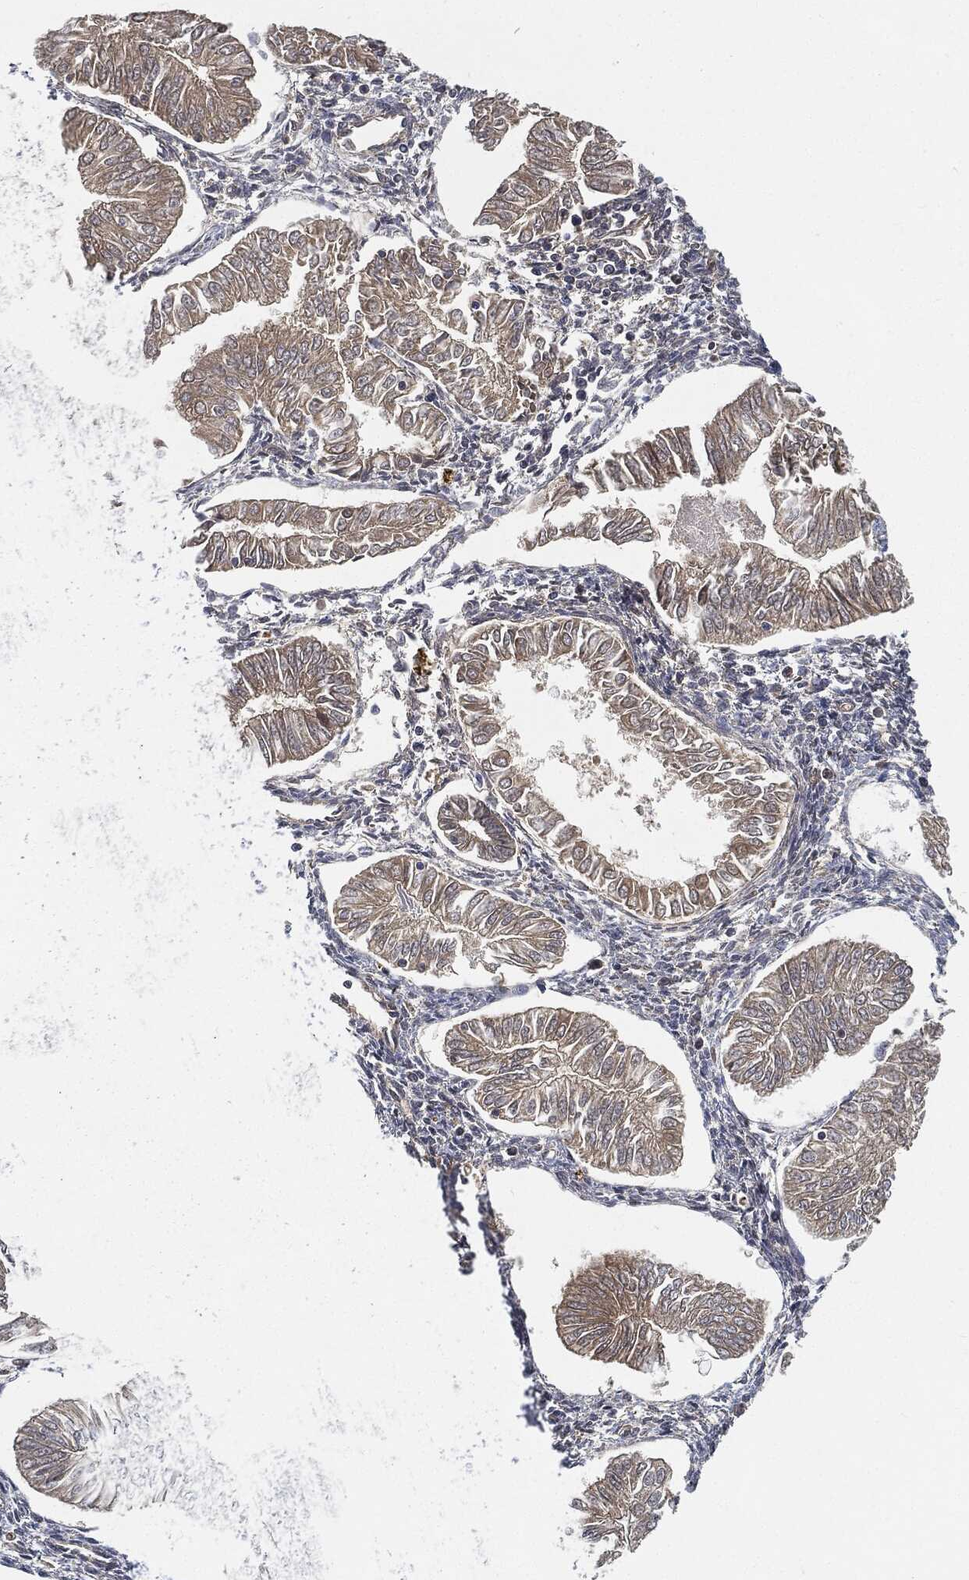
{"staining": {"intensity": "weak", "quantity": ">75%", "location": "cytoplasmic/membranous"}, "tissue": "endometrial cancer", "cell_type": "Tumor cells", "image_type": "cancer", "snomed": [{"axis": "morphology", "description": "Adenocarcinoma, NOS"}, {"axis": "topography", "description": "Endometrium"}], "caption": "An image showing weak cytoplasmic/membranous staining in approximately >75% of tumor cells in endometrial cancer (adenocarcinoma), as visualized by brown immunohistochemical staining.", "gene": "IGLV6-57", "patient": {"sex": "female", "age": 53}}